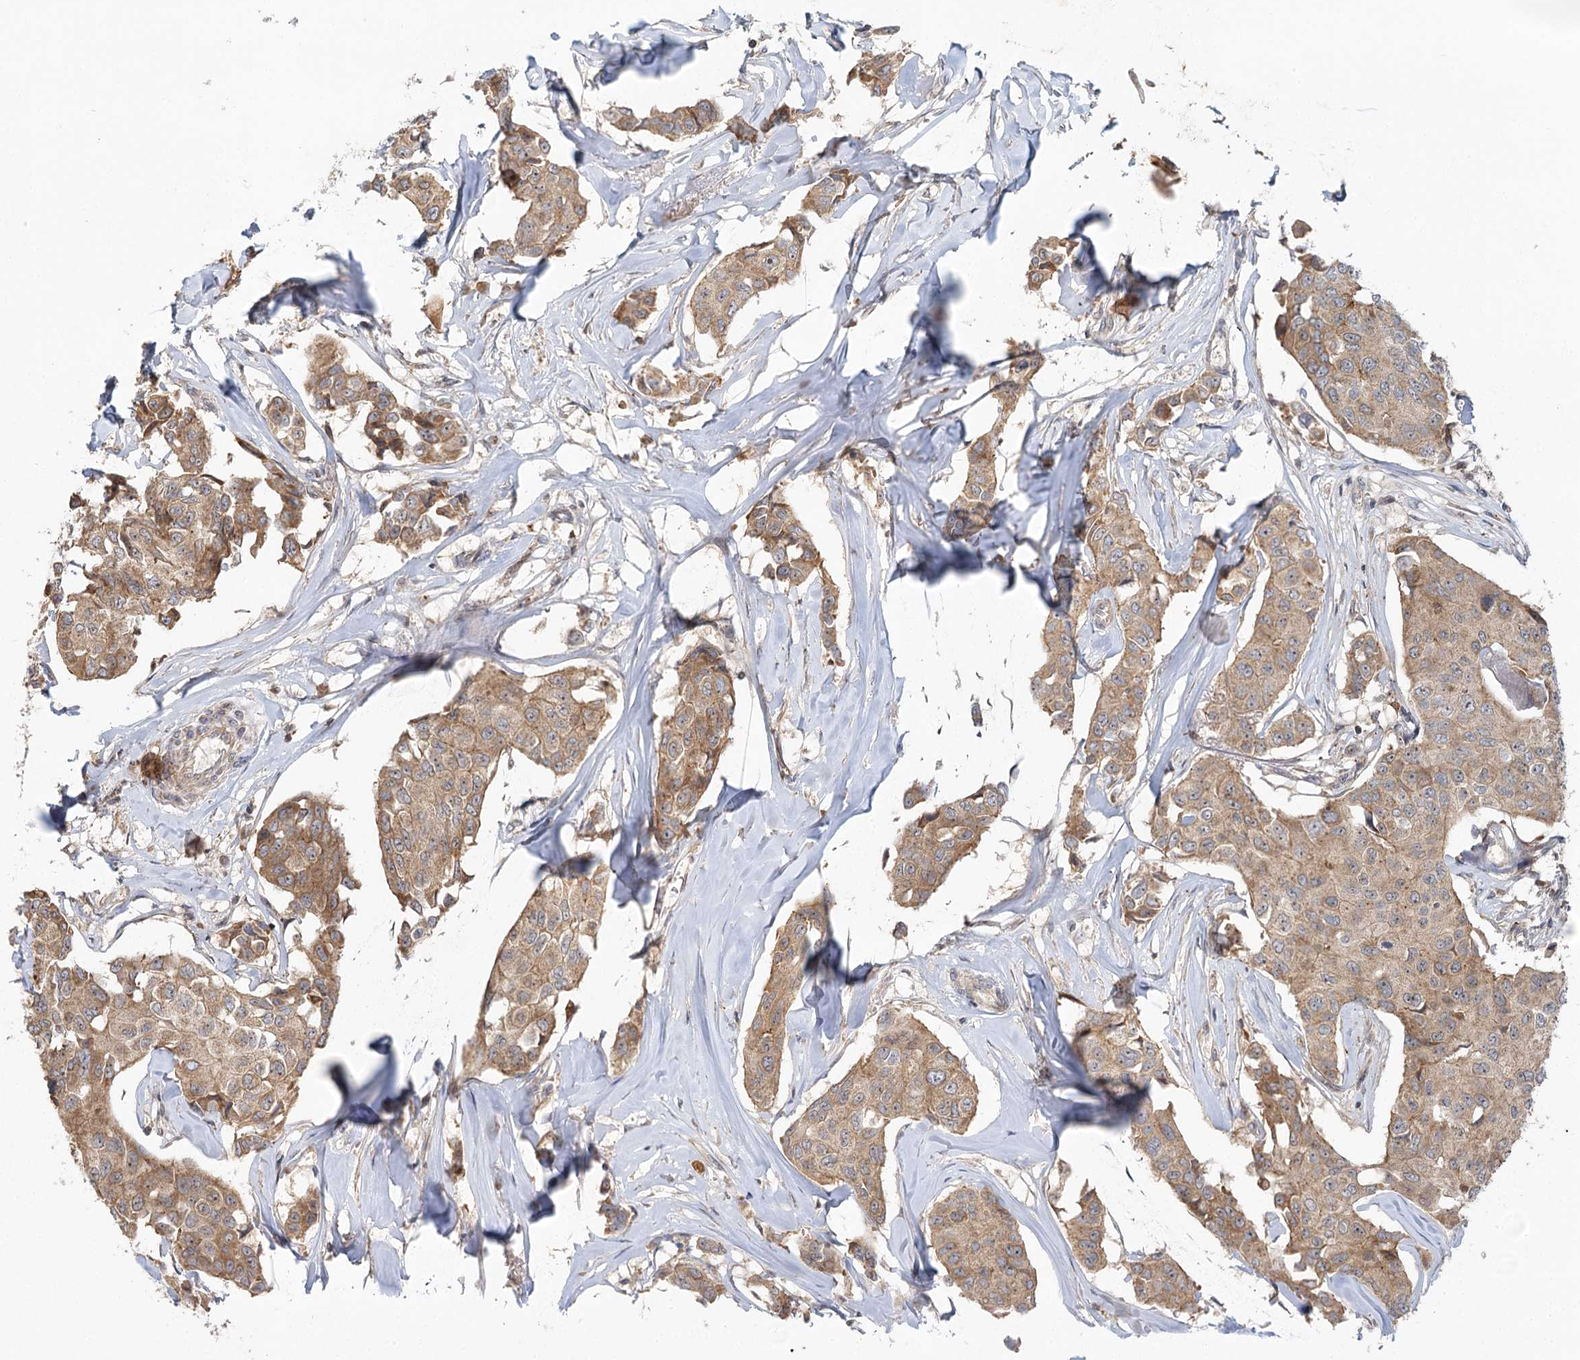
{"staining": {"intensity": "moderate", "quantity": ">75%", "location": "cytoplasmic/membranous"}, "tissue": "breast cancer", "cell_type": "Tumor cells", "image_type": "cancer", "snomed": [{"axis": "morphology", "description": "Duct carcinoma"}, {"axis": "topography", "description": "Breast"}], "caption": "Immunohistochemistry (IHC) (DAB (3,3'-diaminobenzidine)) staining of breast cancer (infiltrating ductal carcinoma) reveals moderate cytoplasmic/membranous protein positivity in about >75% of tumor cells. (Brightfield microscopy of DAB IHC at high magnification).", "gene": "RAPGEF6", "patient": {"sex": "female", "age": 80}}